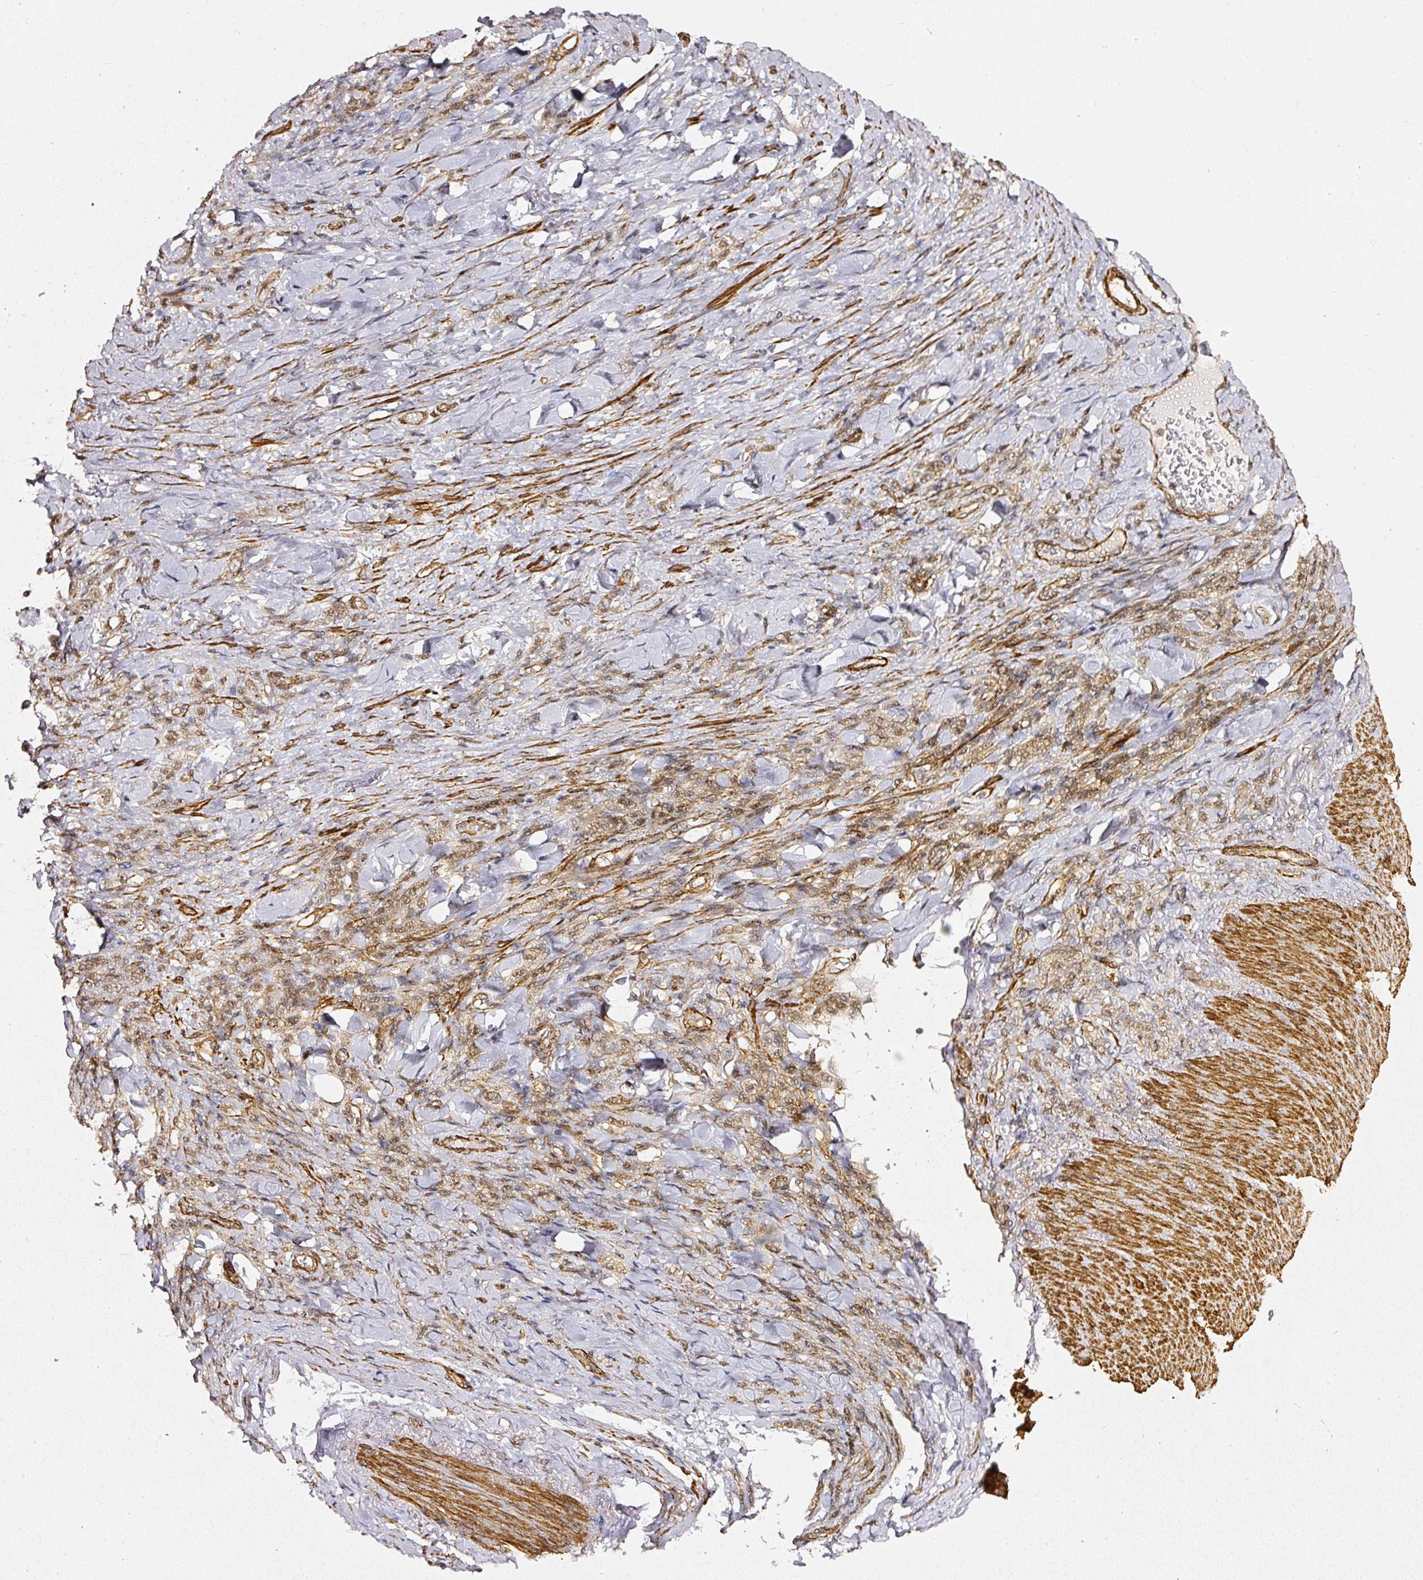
{"staining": {"intensity": "moderate", "quantity": ">75%", "location": "cytoplasmic/membranous"}, "tissue": "stomach cancer", "cell_type": "Tumor cells", "image_type": "cancer", "snomed": [{"axis": "morphology", "description": "Normal tissue, NOS"}, {"axis": "morphology", "description": "Adenocarcinoma, NOS"}, {"axis": "topography", "description": "Stomach"}], "caption": "The histopathology image demonstrates staining of stomach cancer, revealing moderate cytoplasmic/membranous protein positivity (brown color) within tumor cells.", "gene": "PSMD1", "patient": {"sex": "male", "age": 82}}